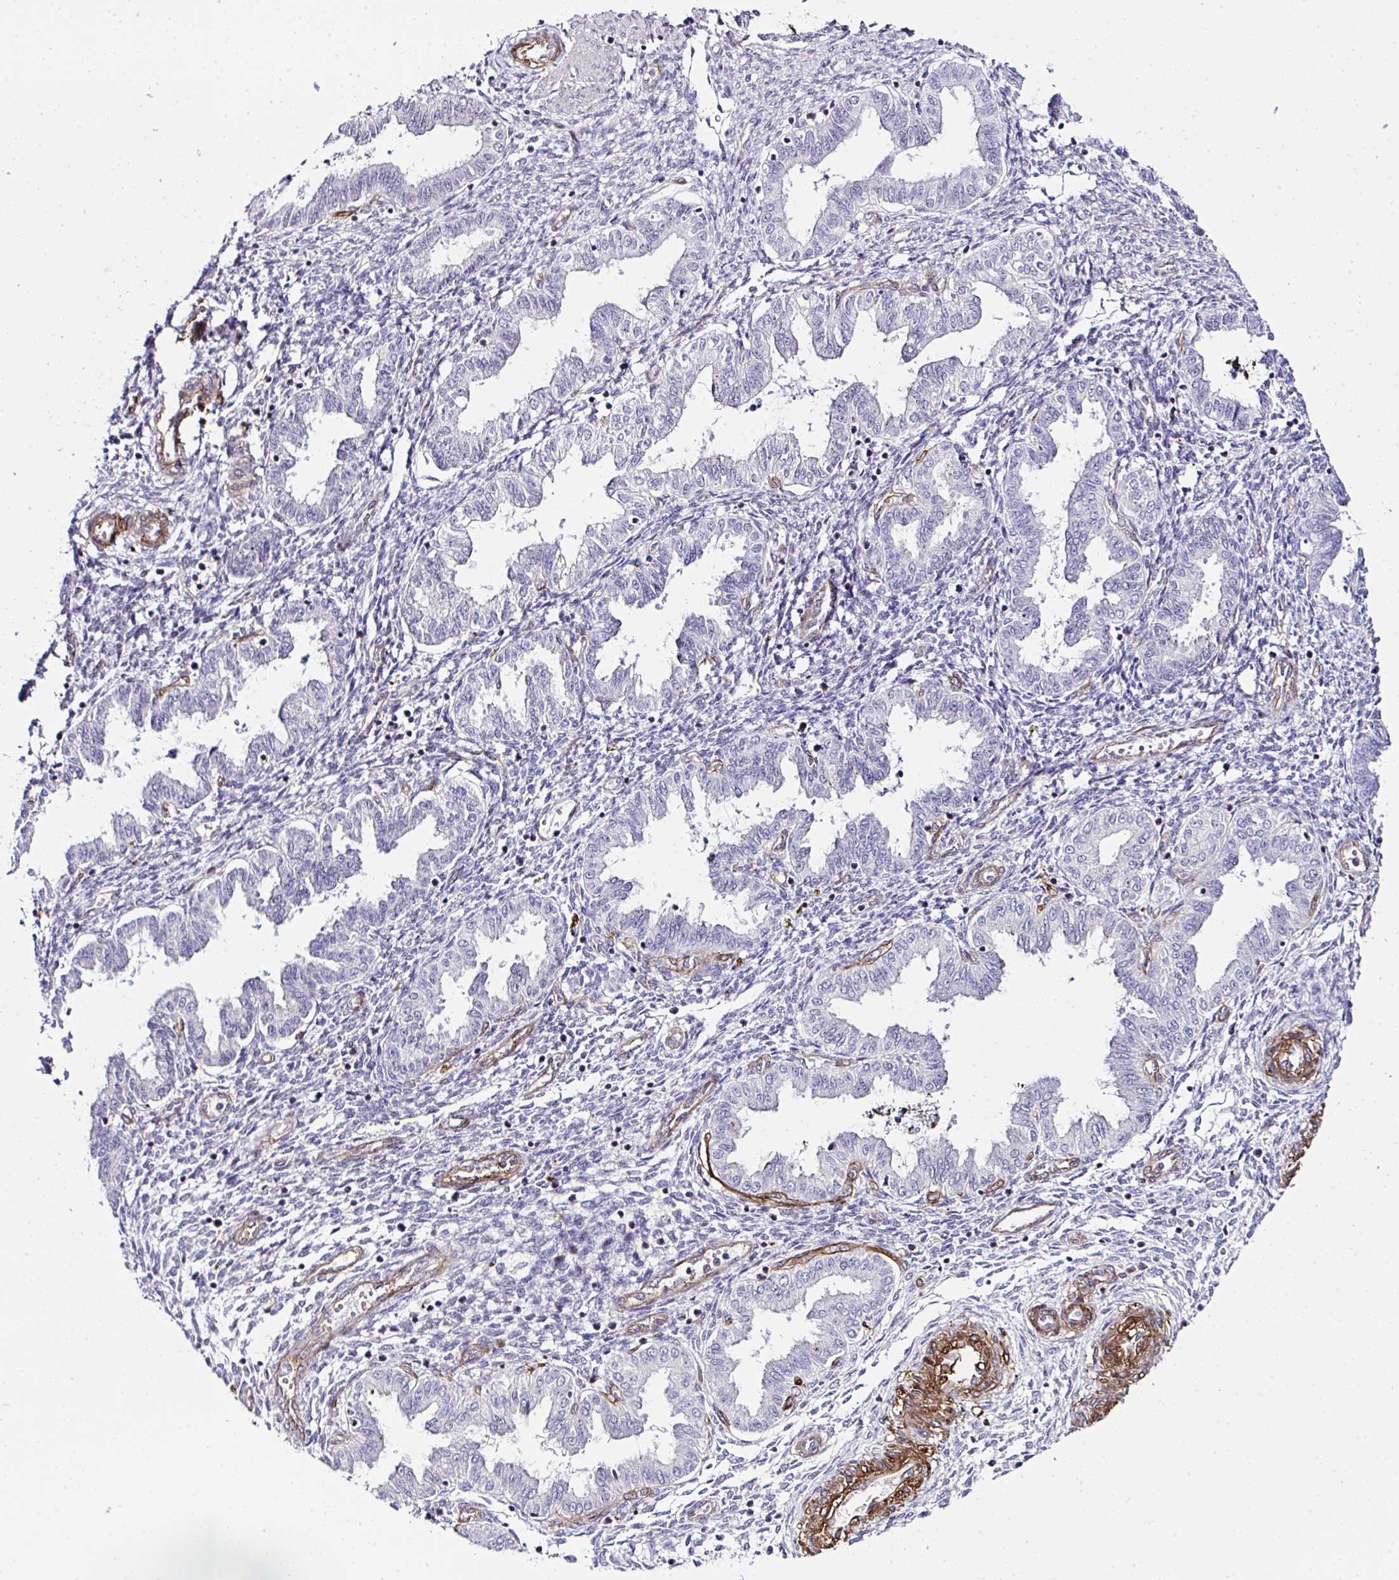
{"staining": {"intensity": "negative", "quantity": "none", "location": "none"}, "tissue": "endometrium", "cell_type": "Cells in endometrial stroma", "image_type": "normal", "snomed": [{"axis": "morphology", "description": "Normal tissue, NOS"}, {"axis": "topography", "description": "Endometrium"}], "caption": "DAB (3,3'-diaminobenzidine) immunohistochemical staining of normal human endometrium demonstrates no significant expression in cells in endometrial stroma. (Stains: DAB (3,3'-diaminobenzidine) IHC with hematoxylin counter stain, Microscopy: brightfield microscopy at high magnification).", "gene": "FBXO34", "patient": {"sex": "female", "age": 33}}